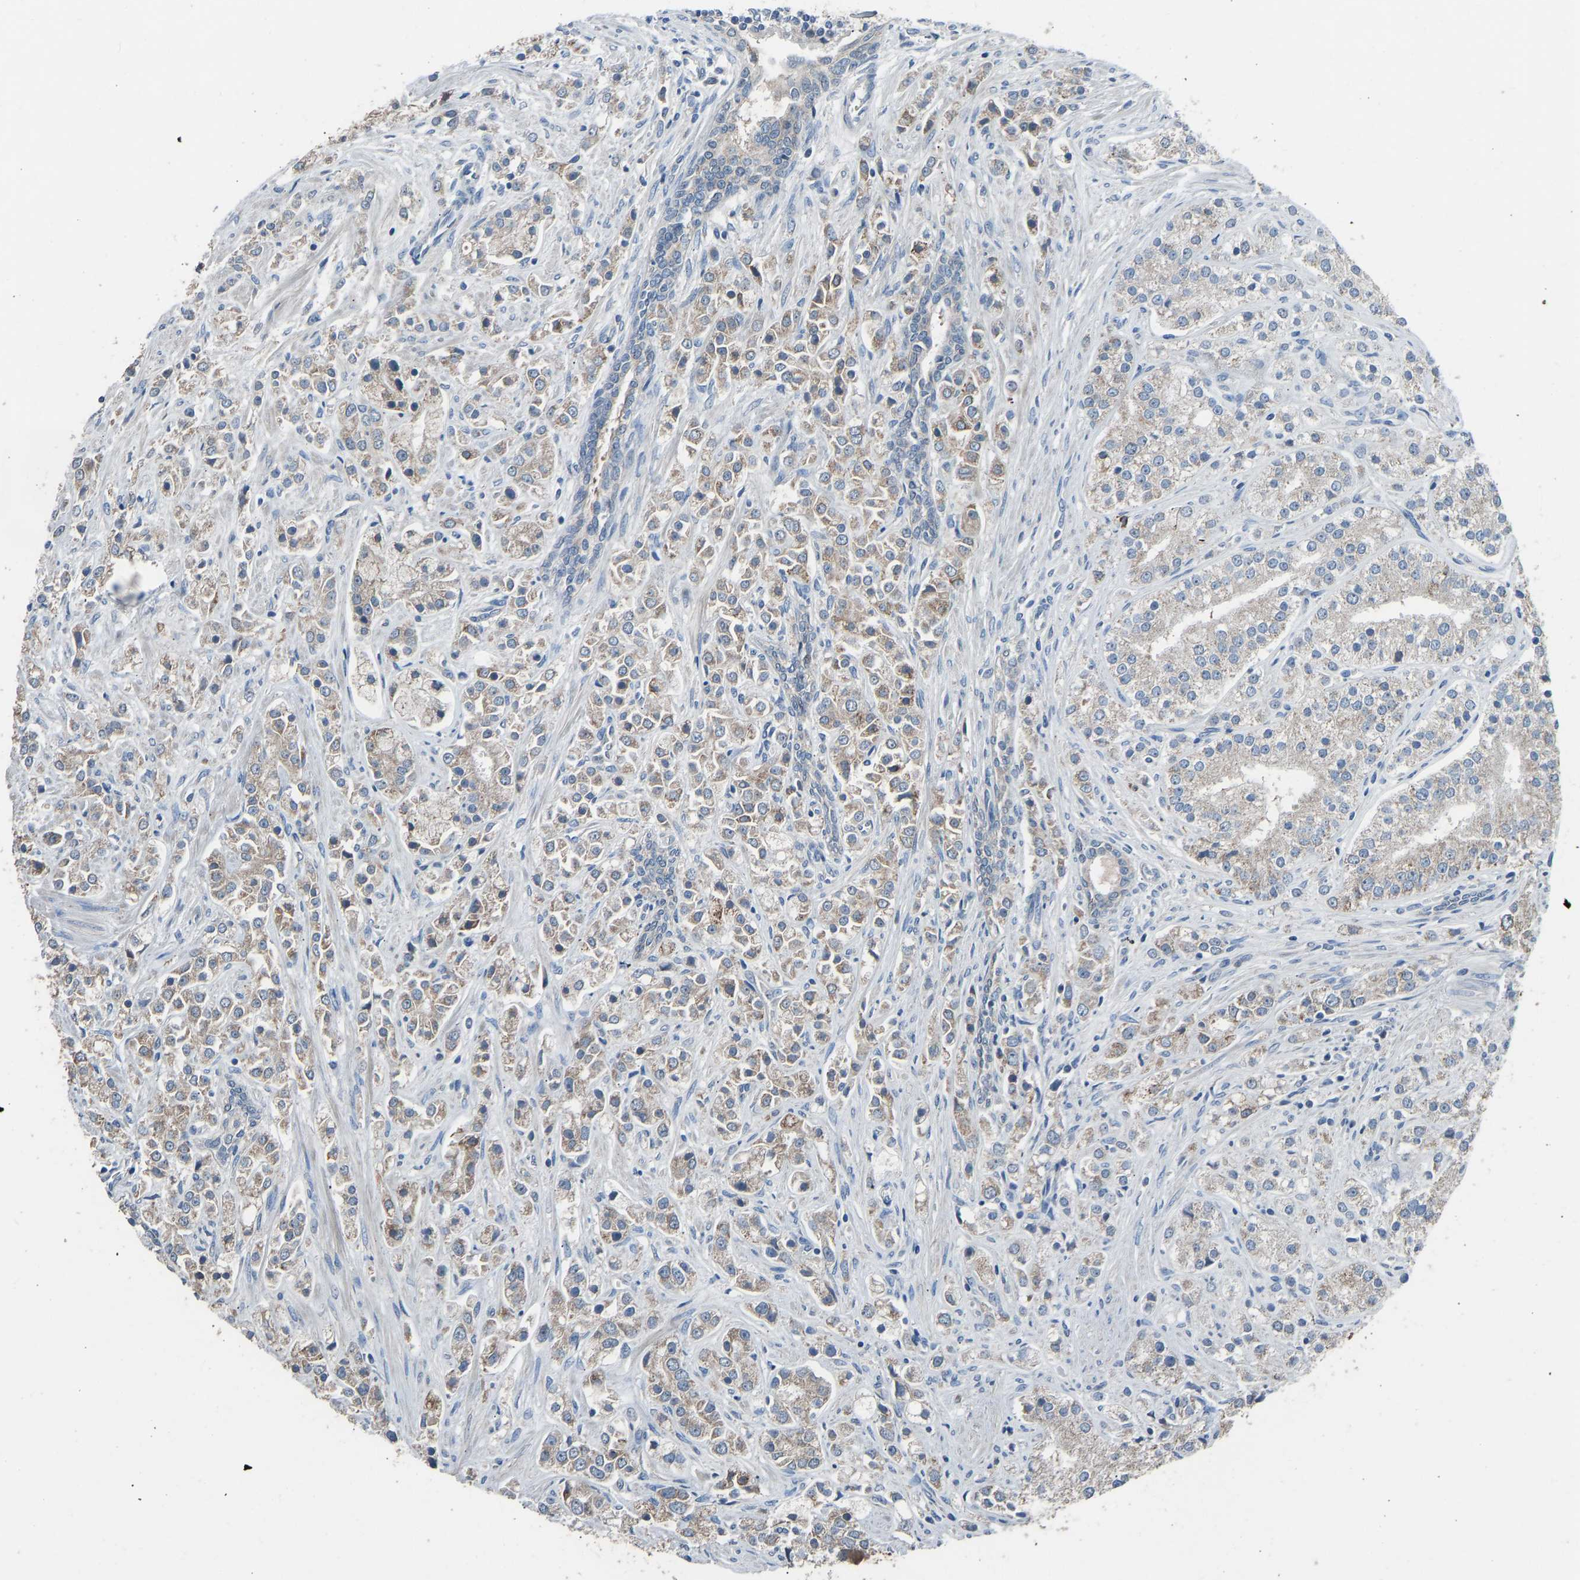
{"staining": {"intensity": "weak", "quantity": "25%-75%", "location": "cytoplasmic/membranous"}, "tissue": "prostate cancer", "cell_type": "Tumor cells", "image_type": "cancer", "snomed": [{"axis": "morphology", "description": "Adenocarcinoma, High grade"}, {"axis": "topography", "description": "Prostate"}], "caption": "Human high-grade adenocarcinoma (prostate) stained for a protein (brown) reveals weak cytoplasmic/membranous positive positivity in about 25%-75% of tumor cells.", "gene": "TGFBR3", "patient": {"sex": "male", "age": 50}}